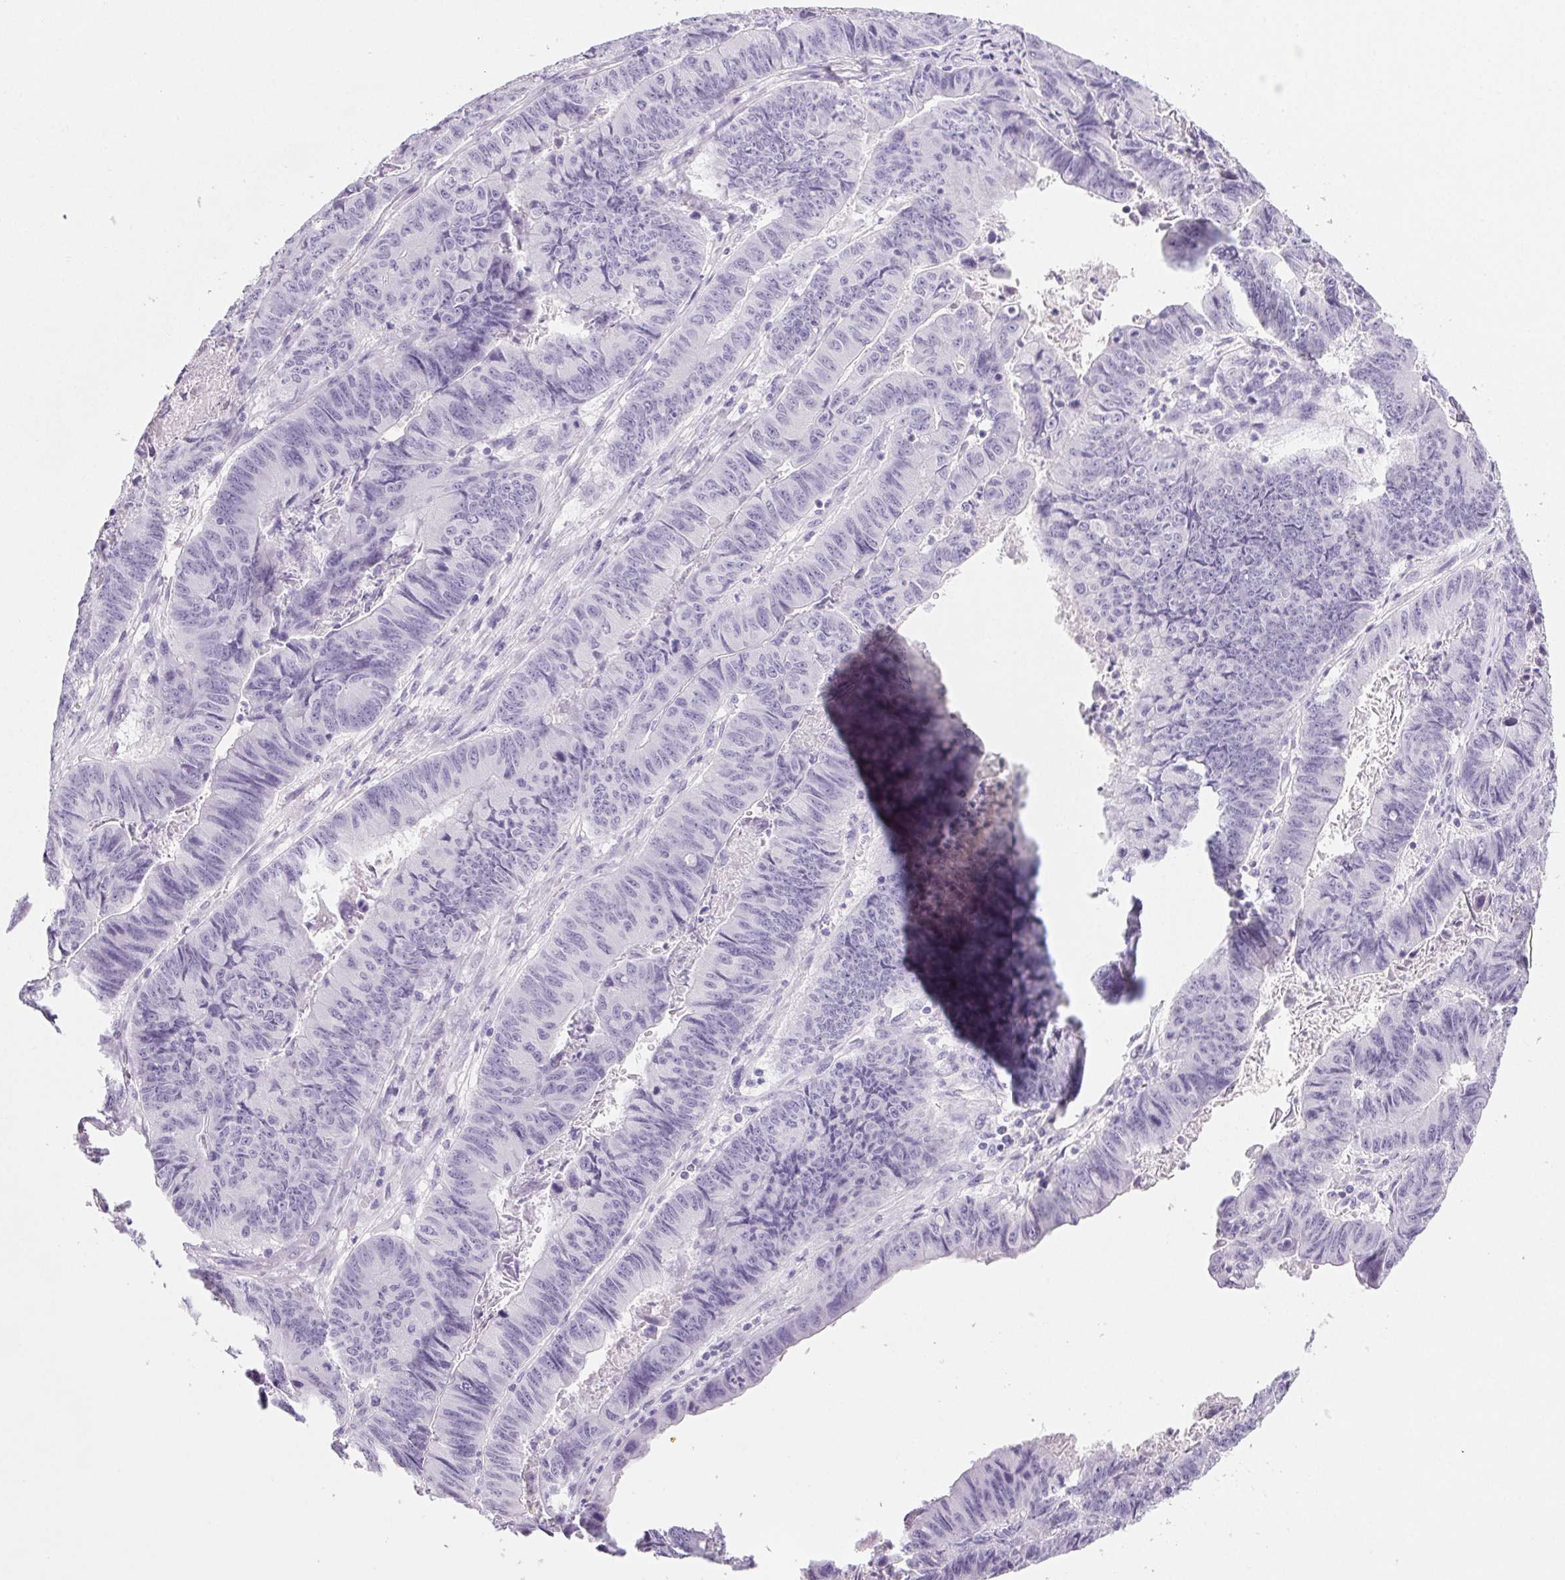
{"staining": {"intensity": "negative", "quantity": "none", "location": "none"}, "tissue": "stomach cancer", "cell_type": "Tumor cells", "image_type": "cancer", "snomed": [{"axis": "morphology", "description": "Adenocarcinoma, NOS"}, {"axis": "topography", "description": "Stomach, lower"}], "caption": "This is an immunohistochemistry (IHC) micrograph of adenocarcinoma (stomach). There is no positivity in tumor cells.", "gene": "PRSS3", "patient": {"sex": "male", "age": 77}}